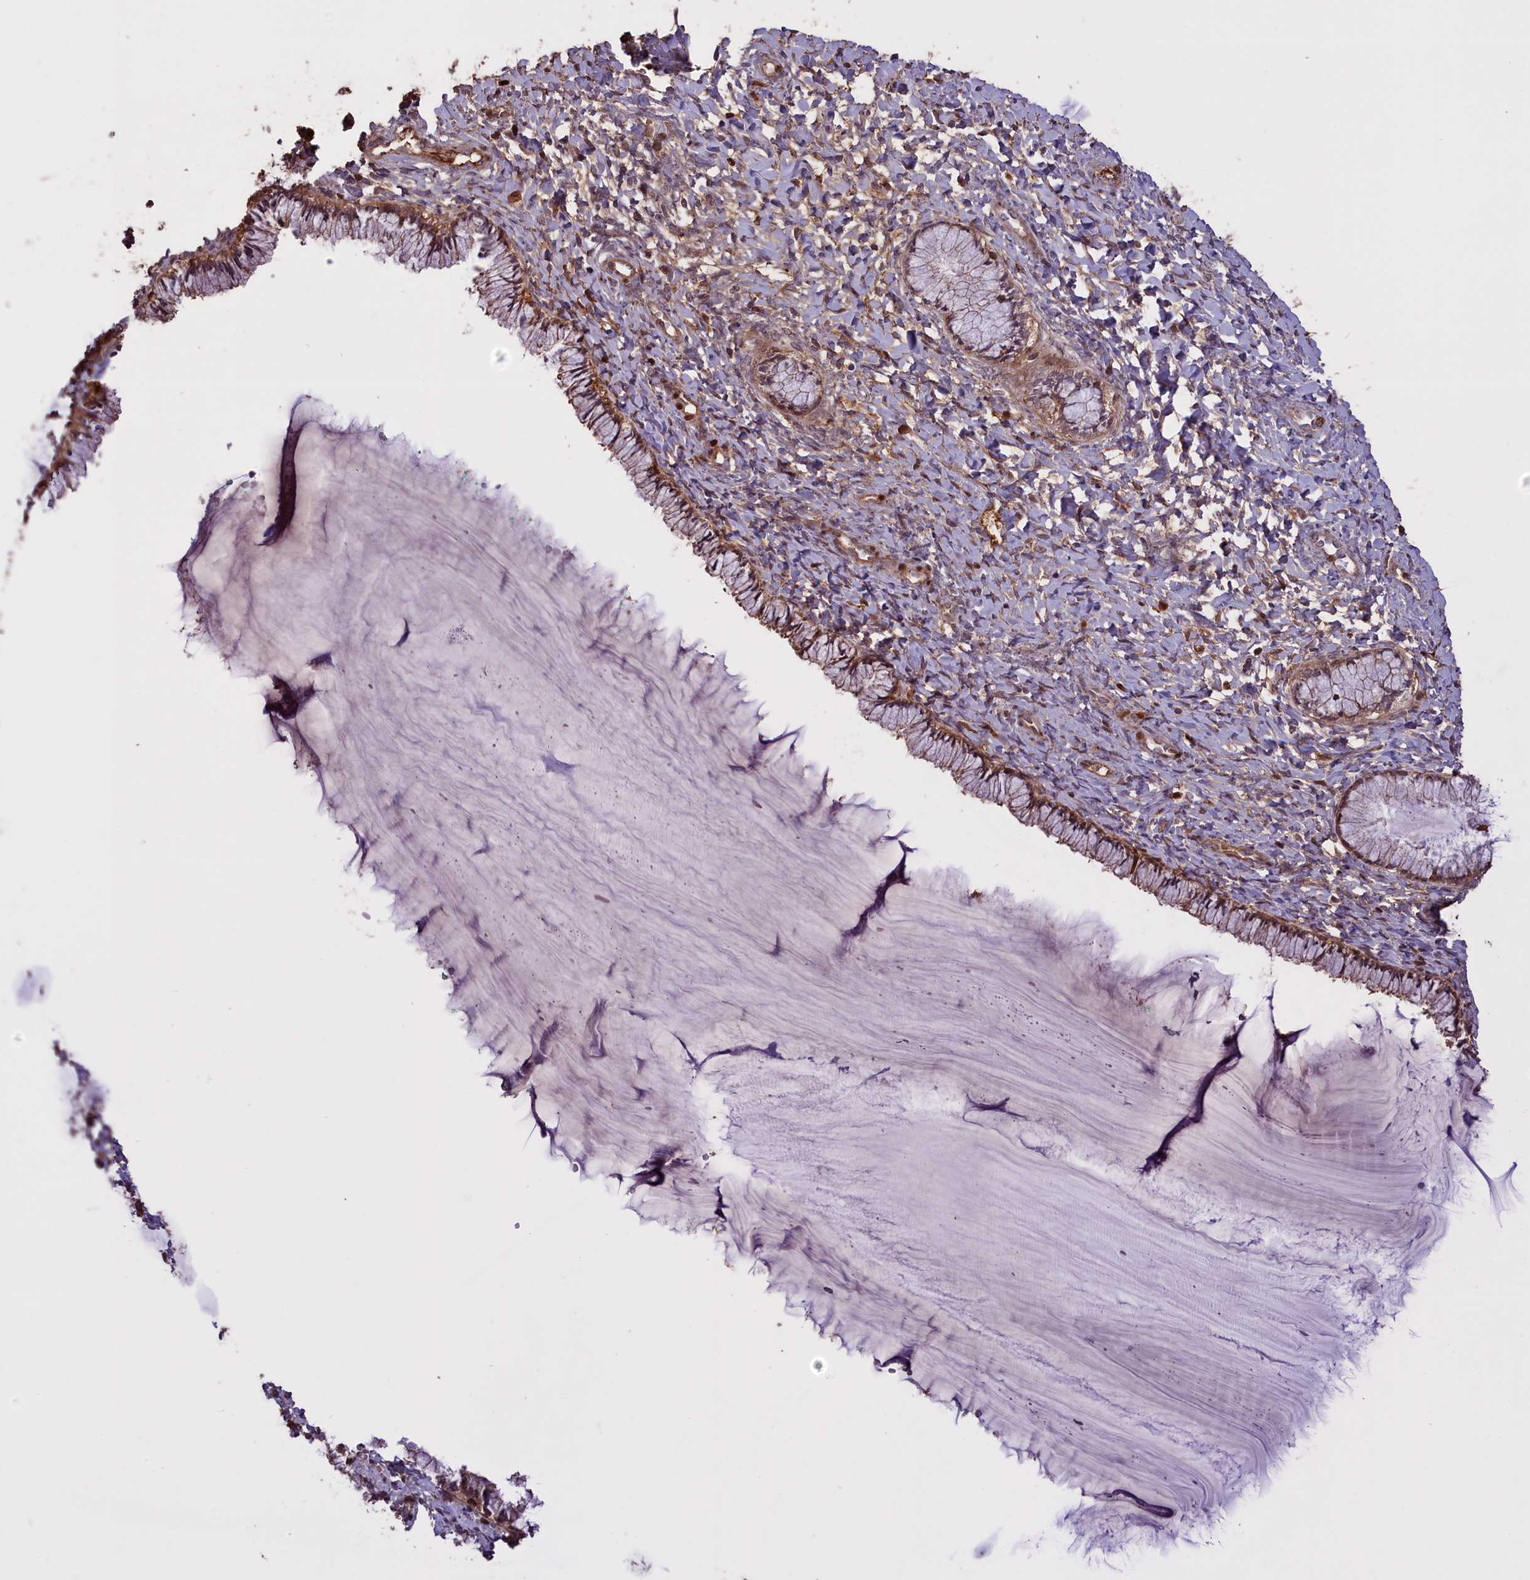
{"staining": {"intensity": "moderate", "quantity": ">75%", "location": "cytoplasmic/membranous"}, "tissue": "cervix", "cell_type": "Glandular cells", "image_type": "normal", "snomed": [{"axis": "morphology", "description": "Normal tissue, NOS"}, {"axis": "morphology", "description": "Adenocarcinoma, NOS"}, {"axis": "topography", "description": "Cervix"}], "caption": "IHC micrograph of unremarkable cervix stained for a protein (brown), which exhibits medium levels of moderate cytoplasmic/membranous staining in about >75% of glandular cells.", "gene": "ENHO", "patient": {"sex": "female", "age": 29}}